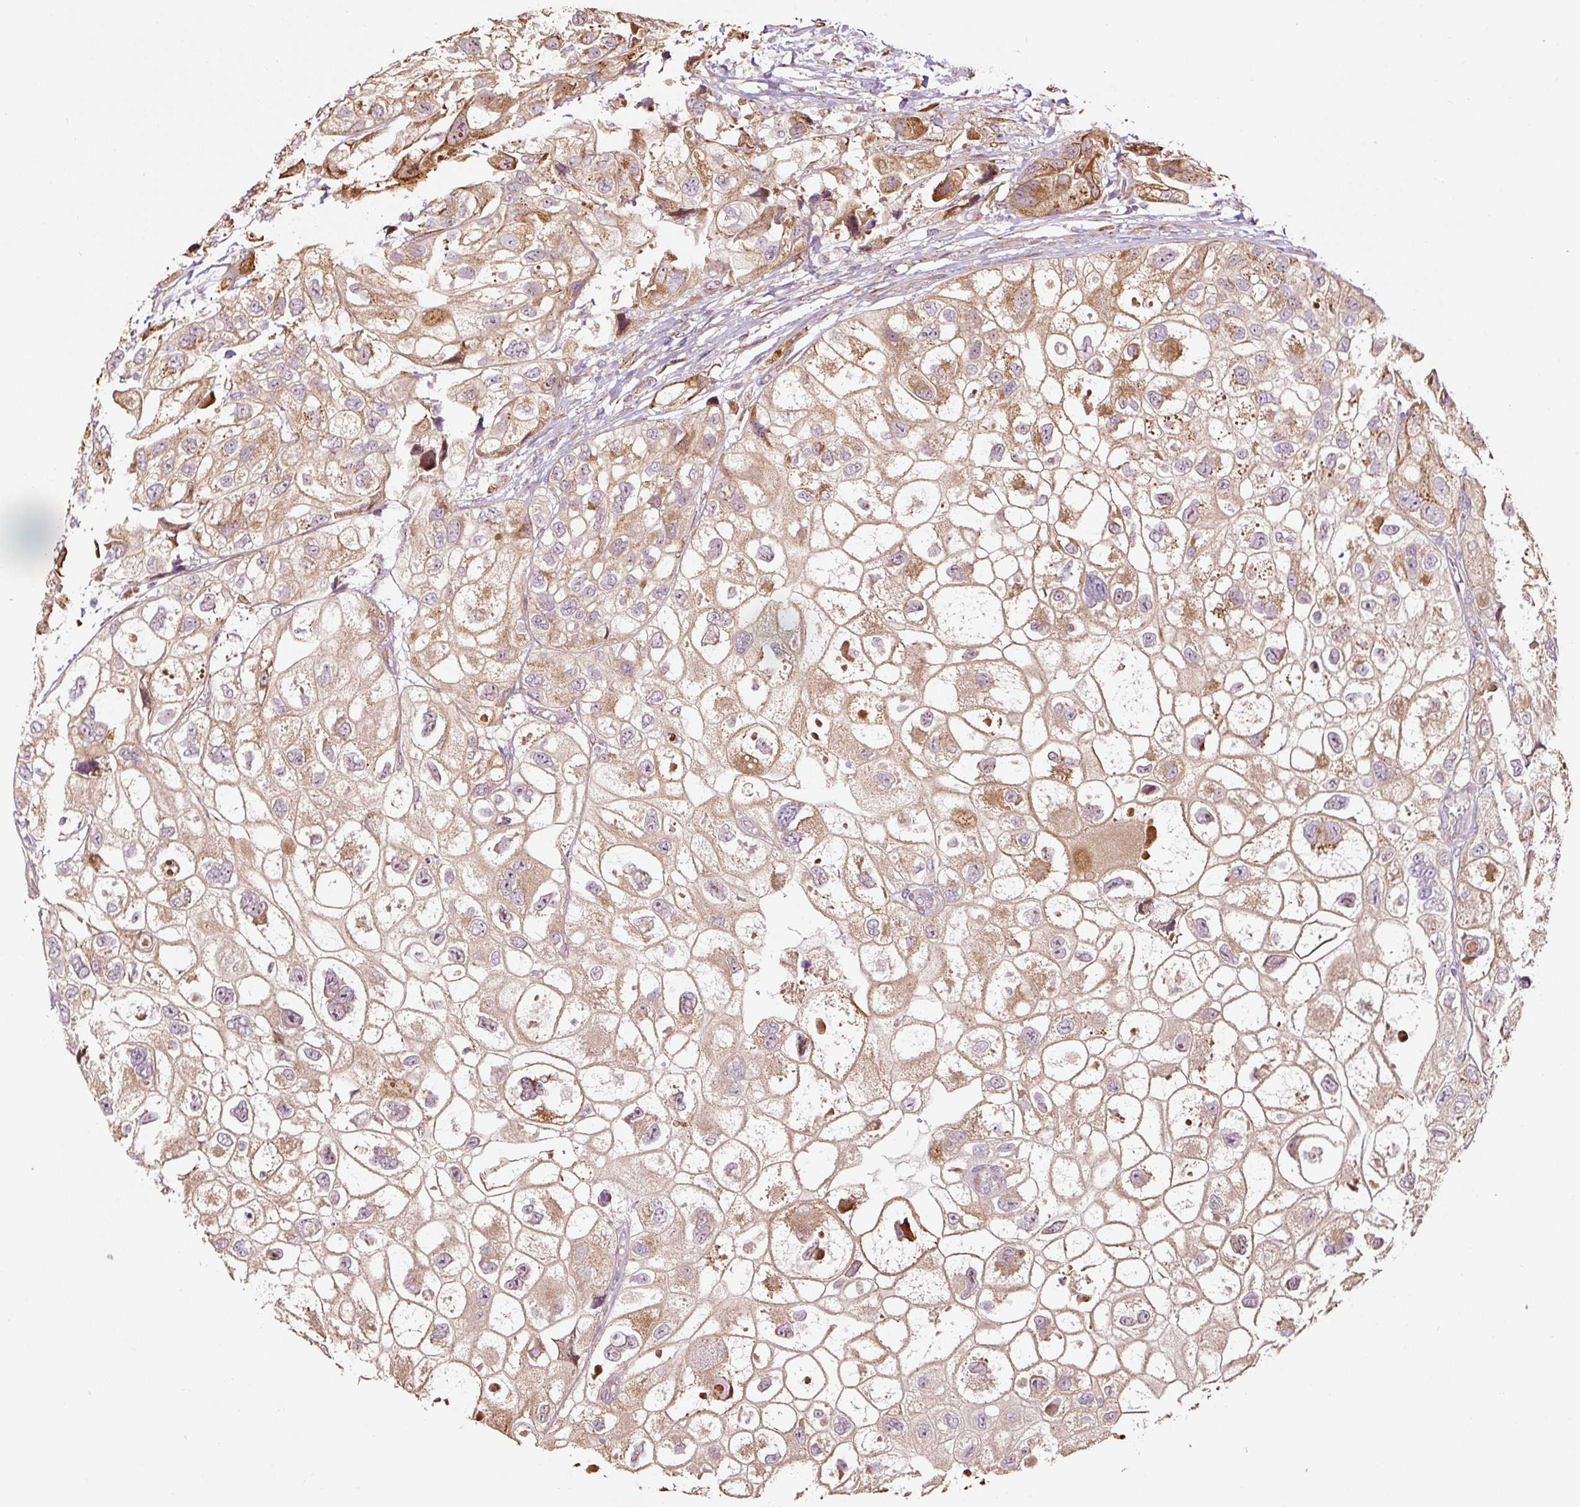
{"staining": {"intensity": "moderate", "quantity": "25%-75%", "location": "cytoplasmic/membranous"}, "tissue": "urothelial cancer", "cell_type": "Tumor cells", "image_type": "cancer", "snomed": [{"axis": "morphology", "description": "Urothelial carcinoma, High grade"}, {"axis": "topography", "description": "Urinary bladder"}], "caption": "A photomicrograph of human urothelial cancer stained for a protein displays moderate cytoplasmic/membranous brown staining in tumor cells.", "gene": "ETF1", "patient": {"sex": "female", "age": 64}}